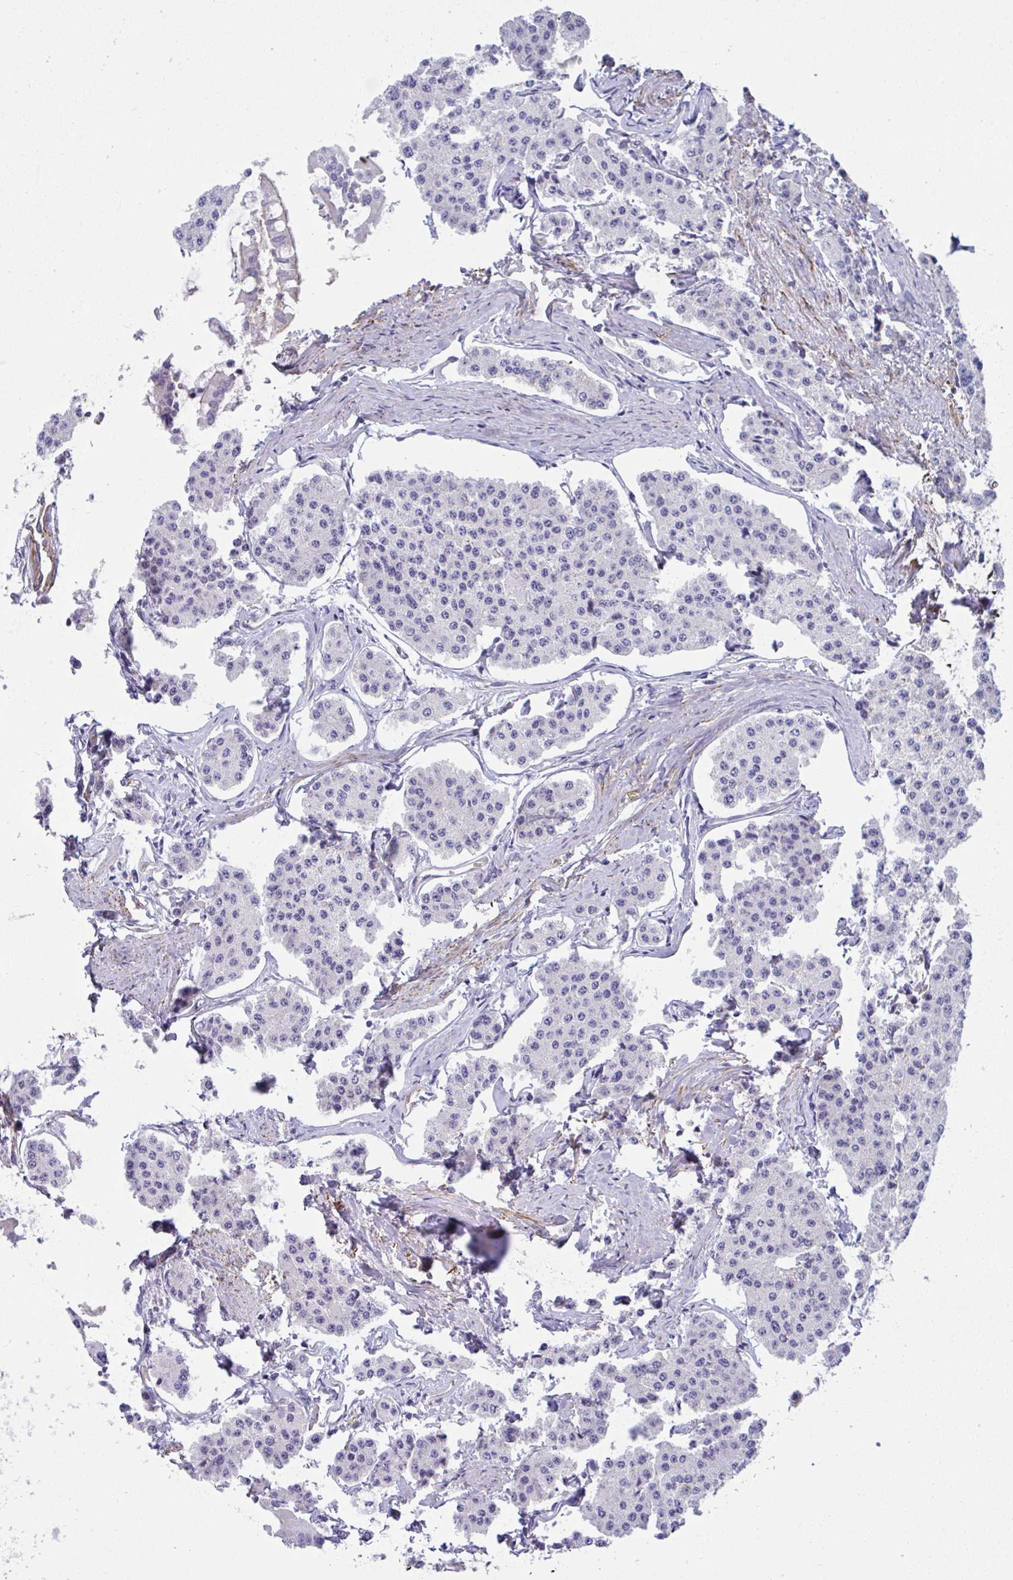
{"staining": {"intensity": "negative", "quantity": "none", "location": "none"}, "tissue": "carcinoid", "cell_type": "Tumor cells", "image_type": "cancer", "snomed": [{"axis": "morphology", "description": "Carcinoid, malignant, NOS"}, {"axis": "topography", "description": "Small intestine"}], "caption": "IHC micrograph of neoplastic tissue: human malignant carcinoid stained with DAB (3,3'-diaminobenzidine) reveals no significant protein expression in tumor cells.", "gene": "MYL12A", "patient": {"sex": "female", "age": 65}}